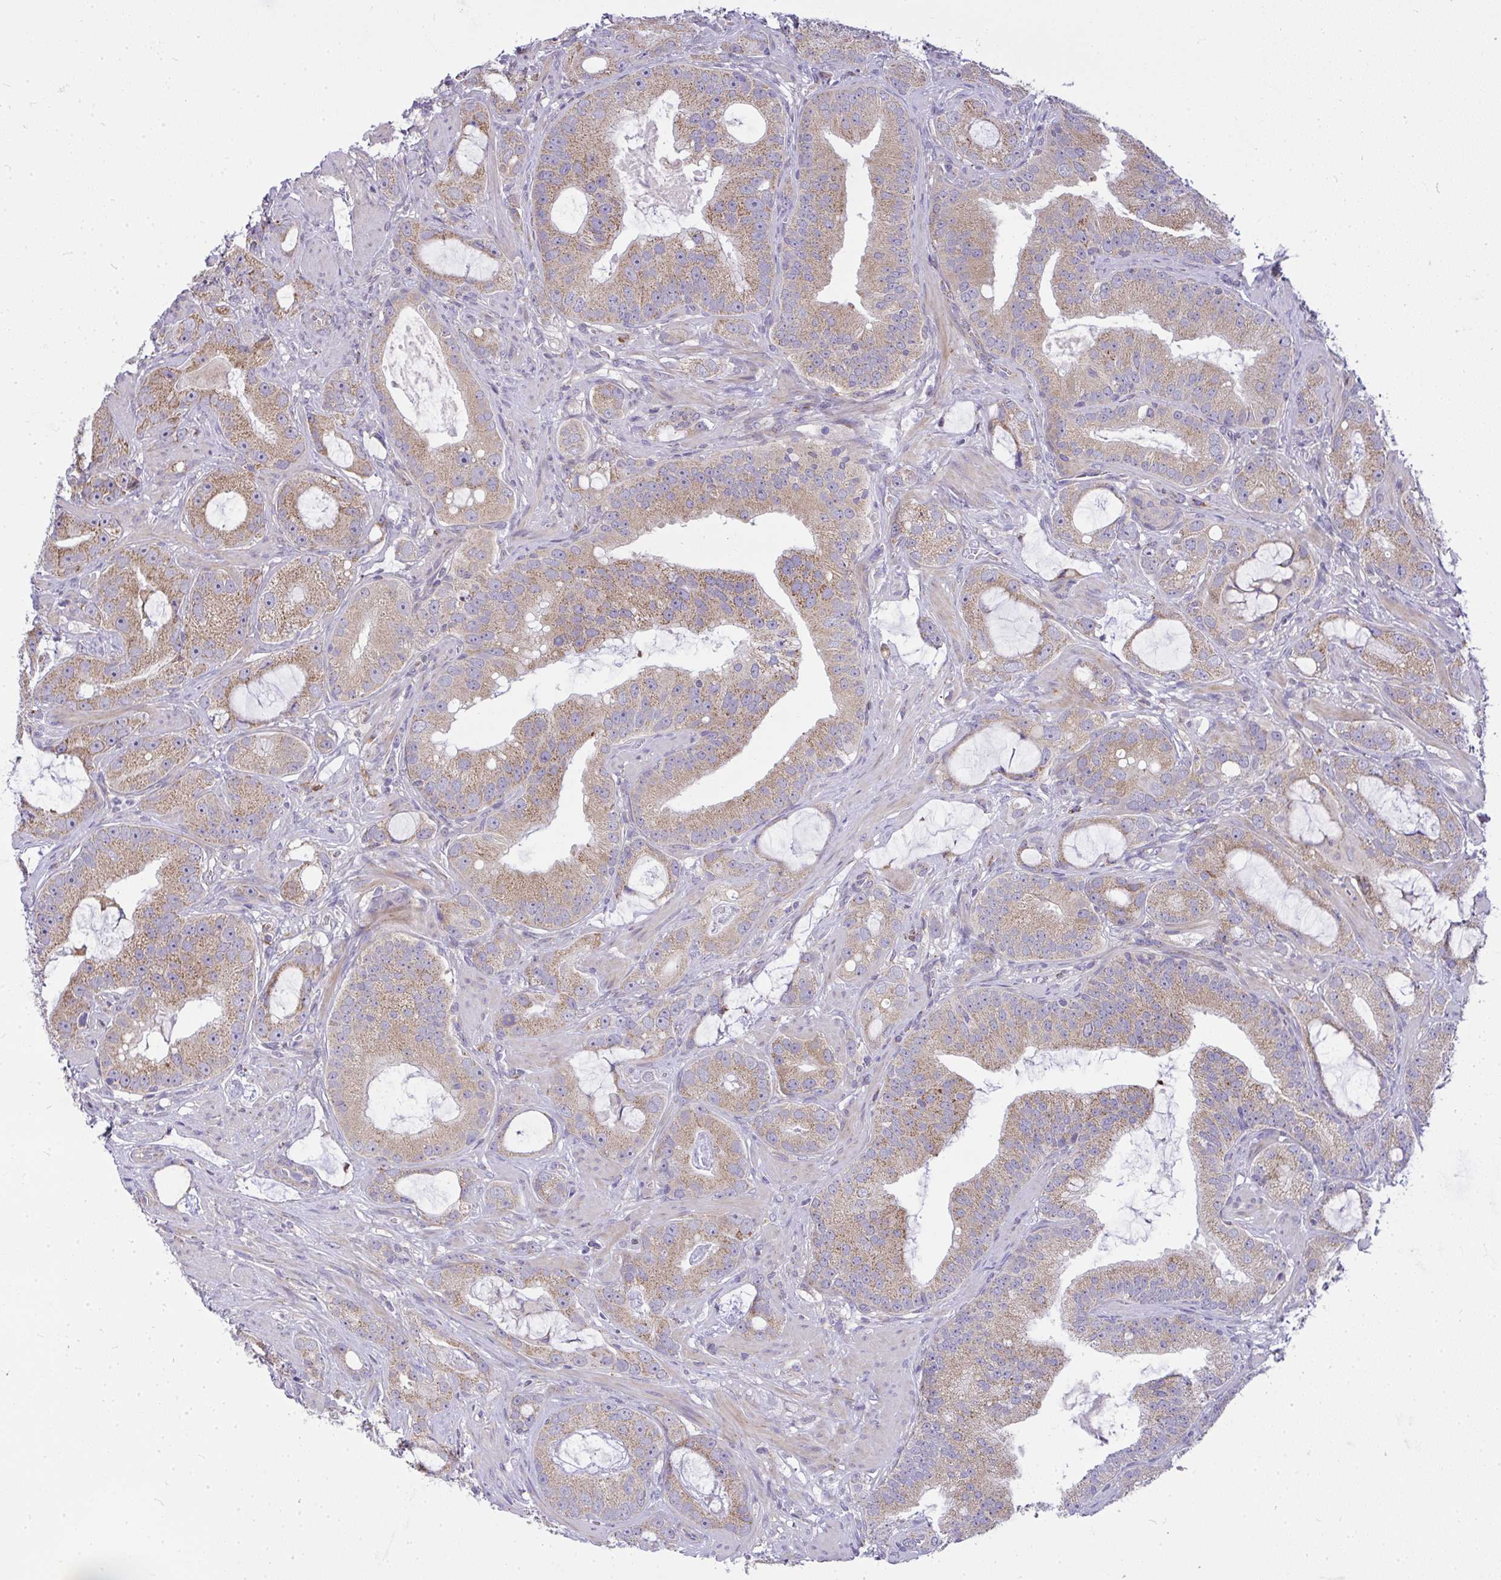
{"staining": {"intensity": "moderate", "quantity": ">75%", "location": "cytoplasmic/membranous"}, "tissue": "prostate cancer", "cell_type": "Tumor cells", "image_type": "cancer", "snomed": [{"axis": "morphology", "description": "Adenocarcinoma, High grade"}, {"axis": "topography", "description": "Prostate"}], "caption": "Tumor cells show medium levels of moderate cytoplasmic/membranous positivity in approximately >75% of cells in human prostate adenocarcinoma (high-grade).", "gene": "SRRM4", "patient": {"sex": "male", "age": 65}}